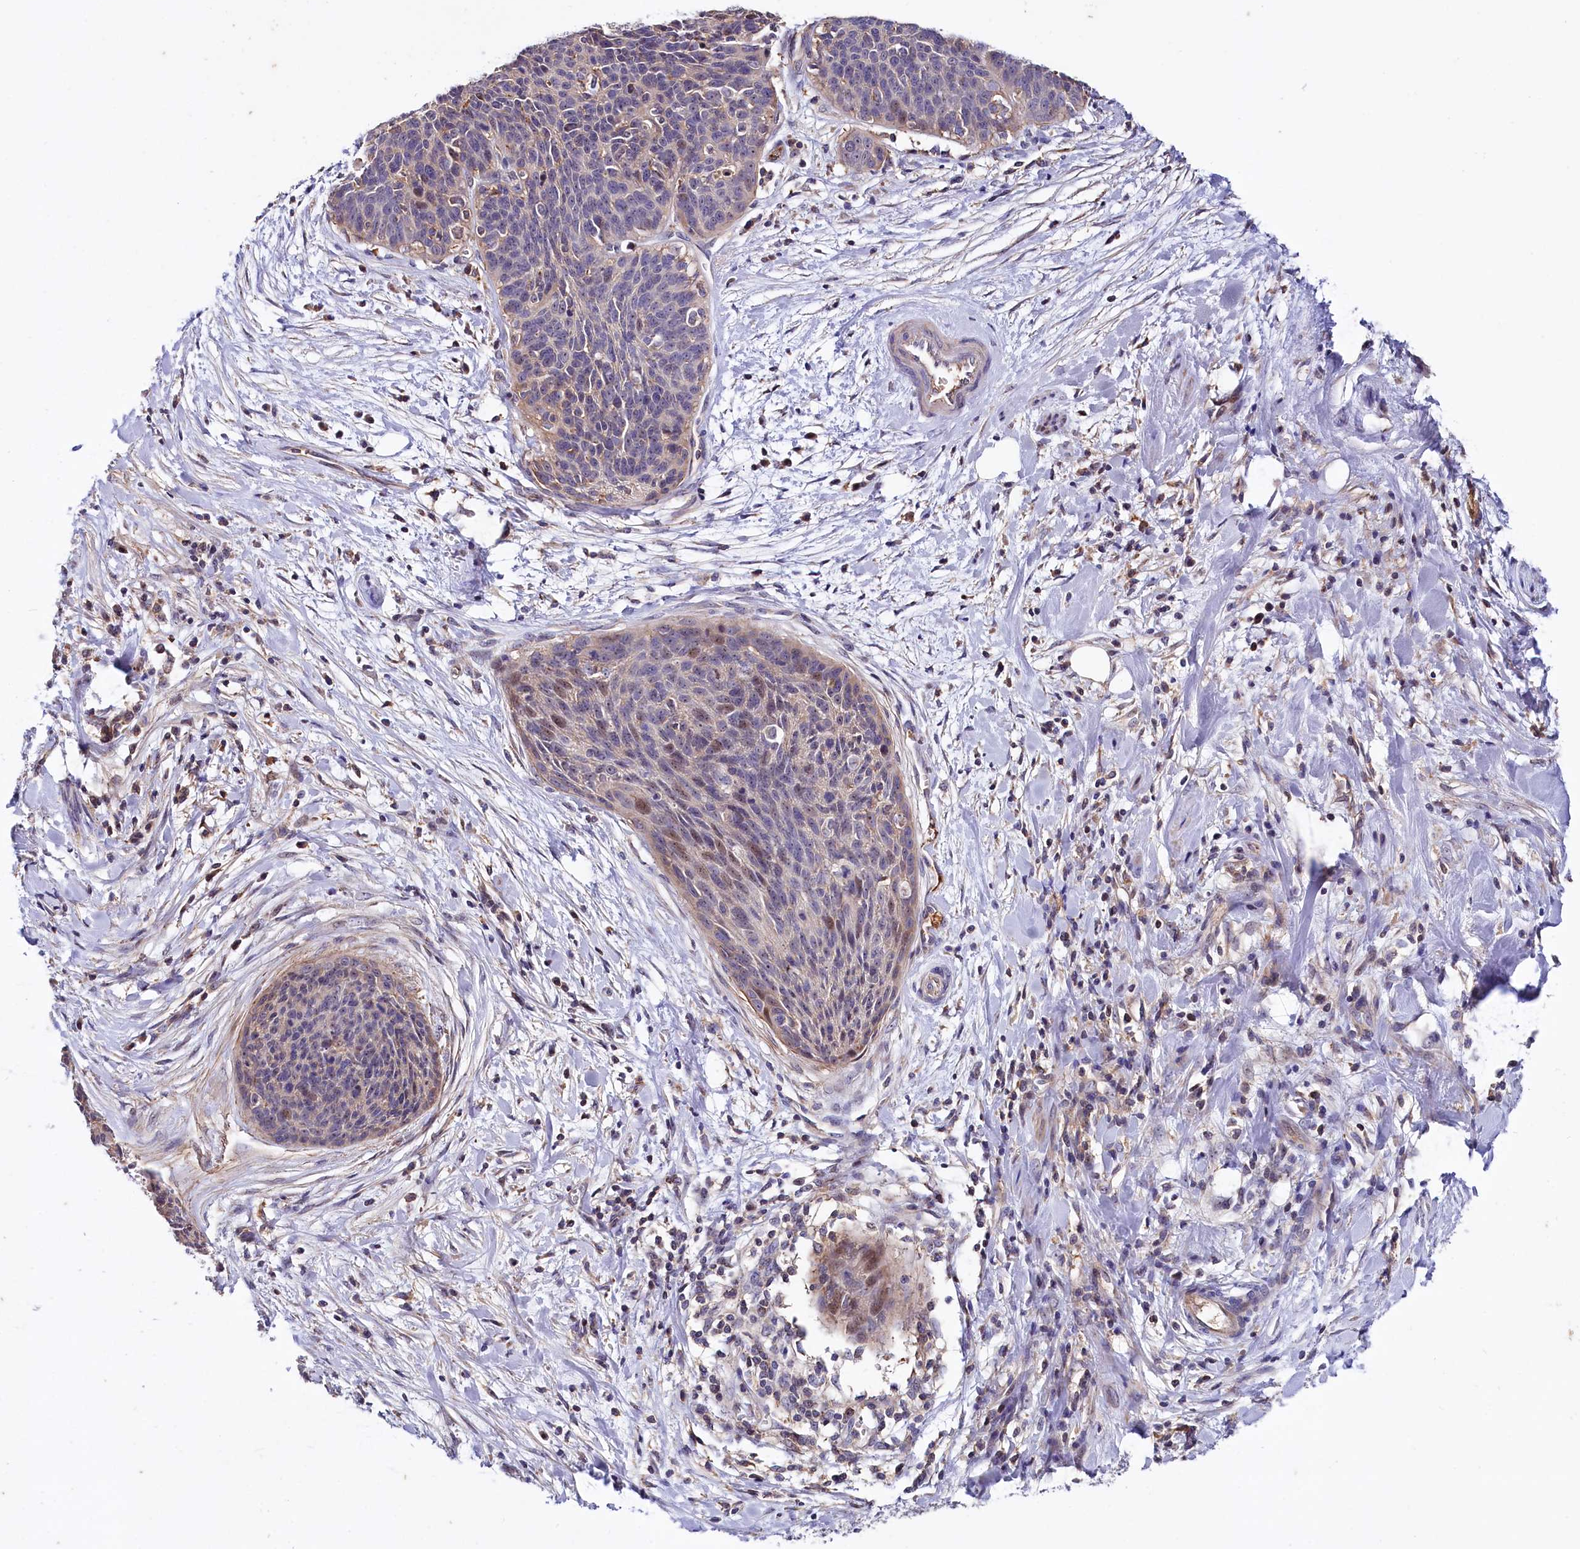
{"staining": {"intensity": "weak", "quantity": "<25%", "location": "nuclear"}, "tissue": "cervical cancer", "cell_type": "Tumor cells", "image_type": "cancer", "snomed": [{"axis": "morphology", "description": "Squamous cell carcinoma, NOS"}, {"axis": "topography", "description": "Cervix"}], "caption": "Protein analysis of cervical cancer displays no significant staining in tumor cells. Brightfield microscopy of IHC stained with DAB (3,3'-diaminobenzidine) (brown) and hematoxylin (blue), captured at high magnification.", "gene": "RPUSD3", "patient": {"sex": "female", "age": 55}}